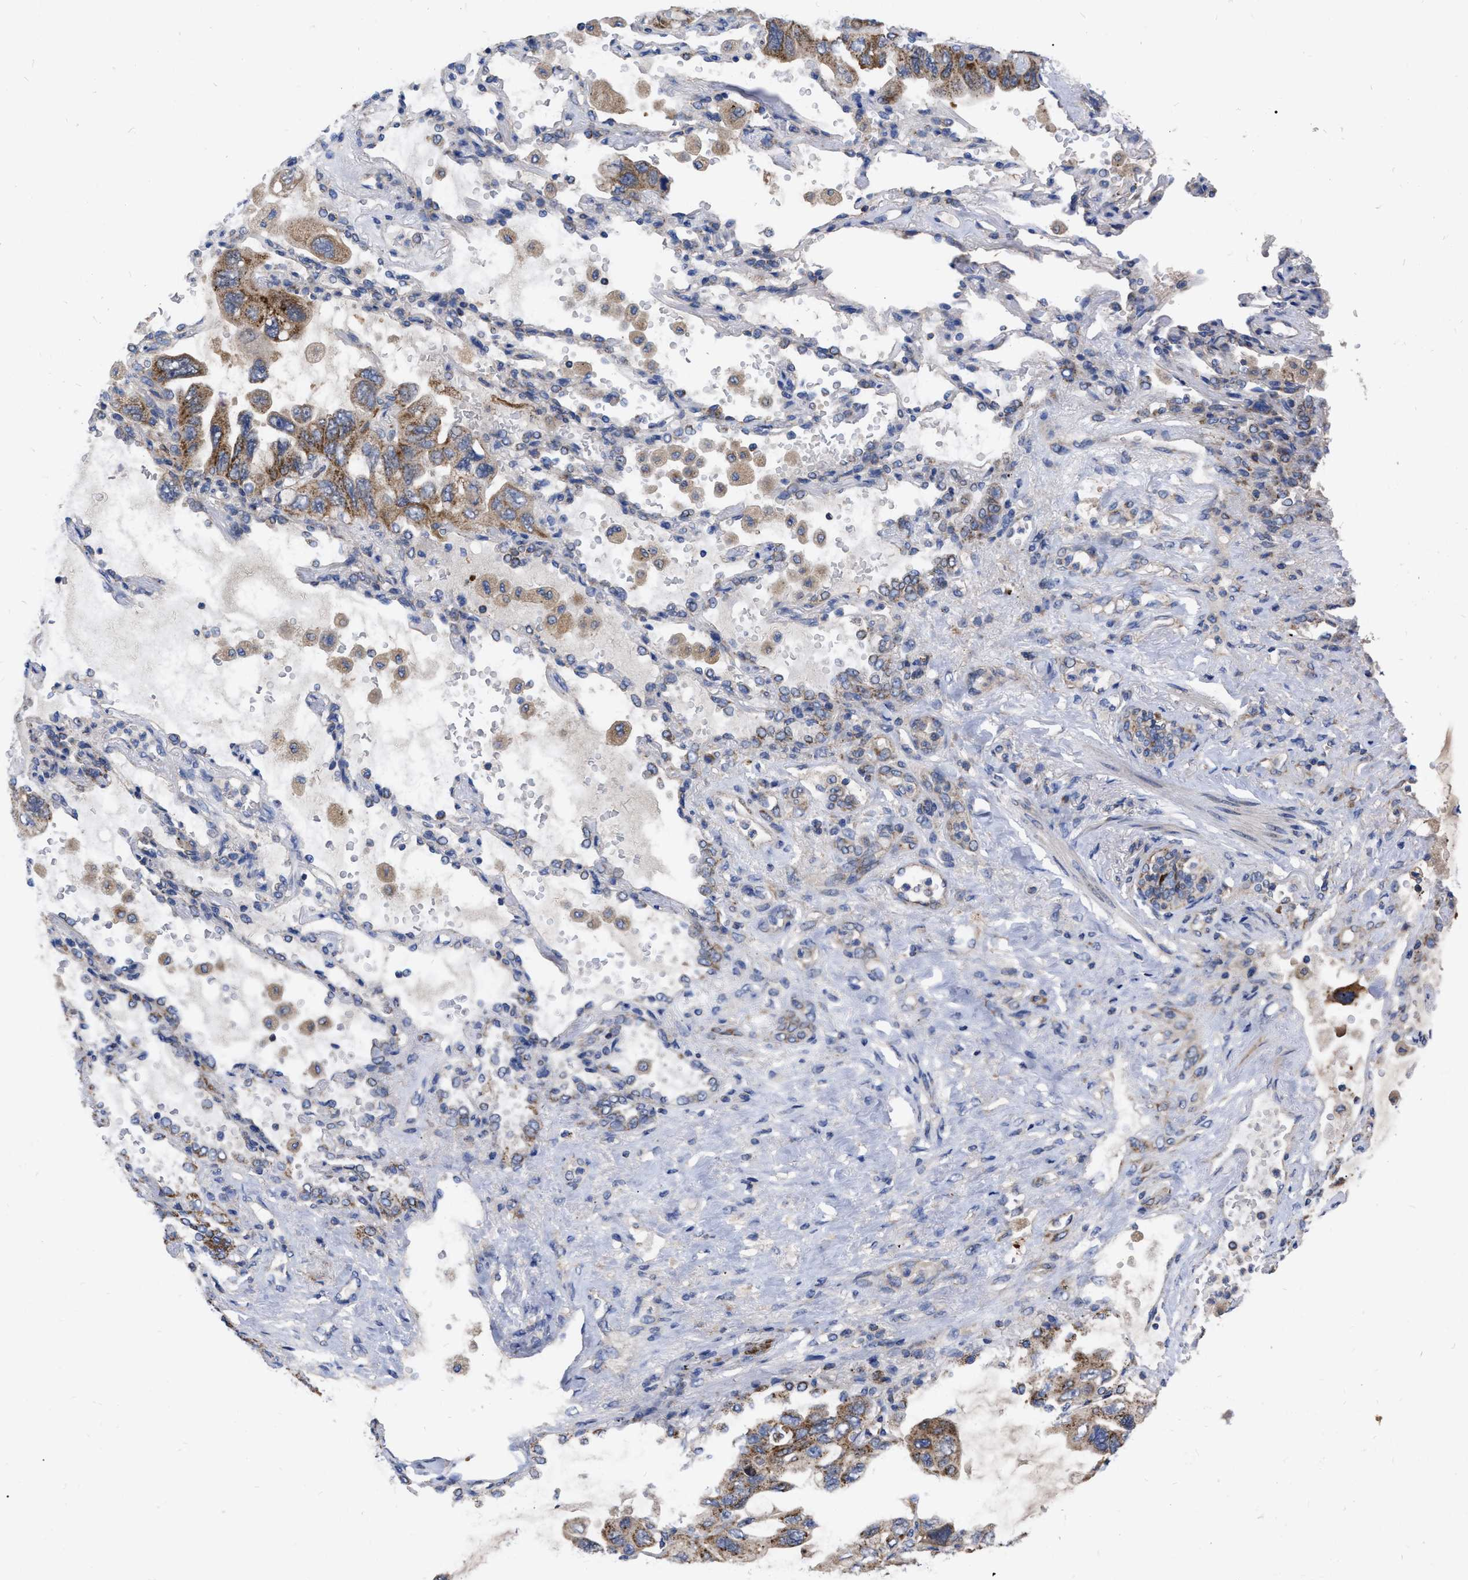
{"staining": {"intensity": "moderate", "quantity": ">75%", "location": "cytoplasmic/membranous"}, "tissue": "lung cancer", "cell_type": "Tumor cells", "image_type": "cancer", "snomed": [{"axis": "morphology", "description": "Squamous cell carcinoma, NOS"}, {"axis": "topography", "description": "Lung"}], "caption": "Lung squamous cell carcinoma was stained to show a protein in brown. There is medium levels of moderate cytoplasmic/membranous expression in approximately >75% of tumor cells.", "gene": "CDKN2C", "patient": {"sex": "female", "age": 73}}